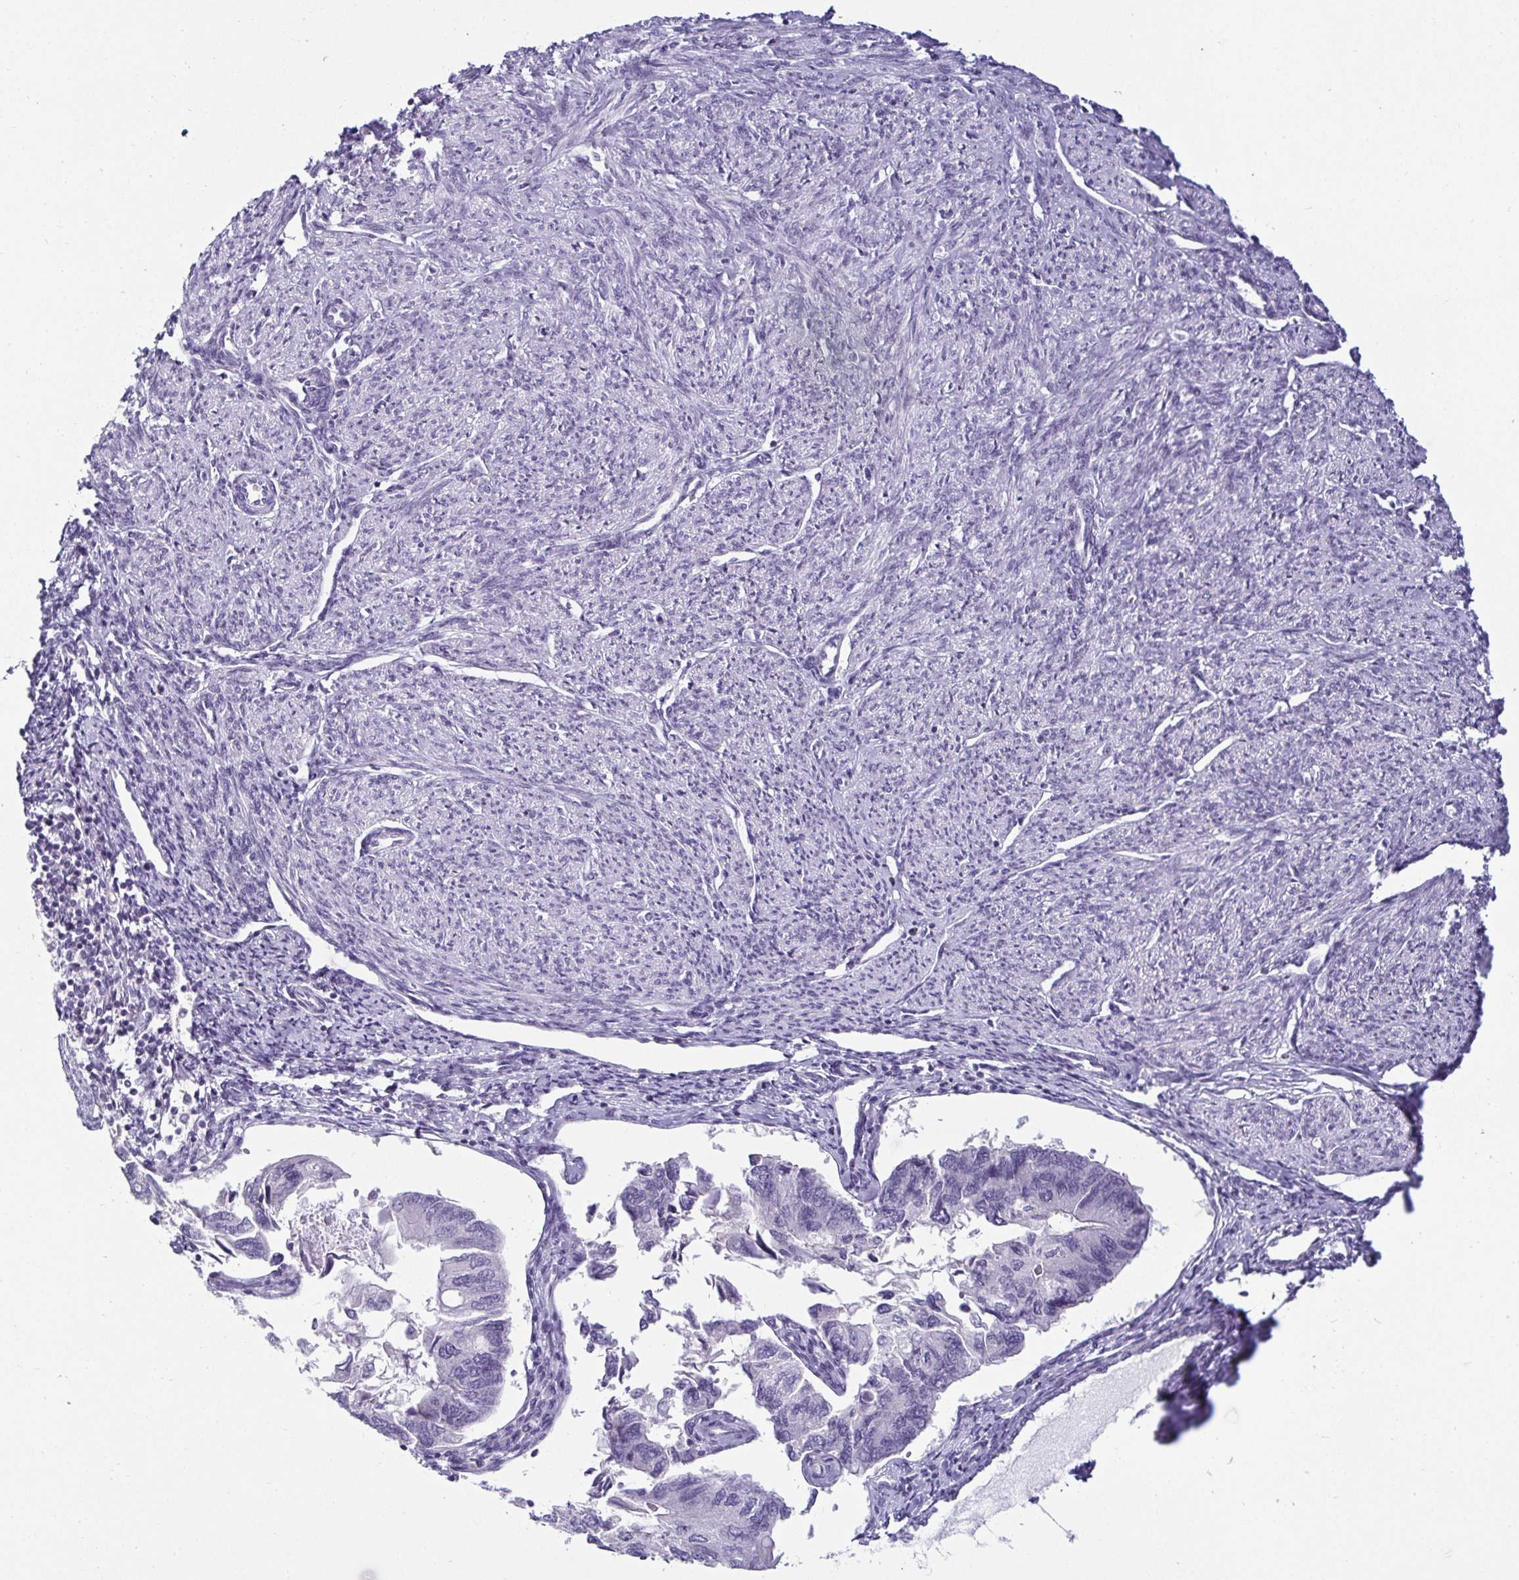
{"staining": {"intensity": "negative", "quantity": "none", "location": "none"}, "tissue": "endometrial cancer", "cell_type": "Tumor cells", "image_type": "cancer", "snomed": [{"axis": "morphology", "description": "Carcinoma, NOS"}, {"axis": "topography", "description": "Uterus"}], "caption": "Immunohistochemistry photomicrograph of neoplastic tissue: endometrial cancer (carcinoma) stained with DAB (3,3'-diaminobenzidine) demonstrates no significant protein positivity in tumor cells.", "gene": "CR2", "patient": {"sex": "female", "age": 76}}